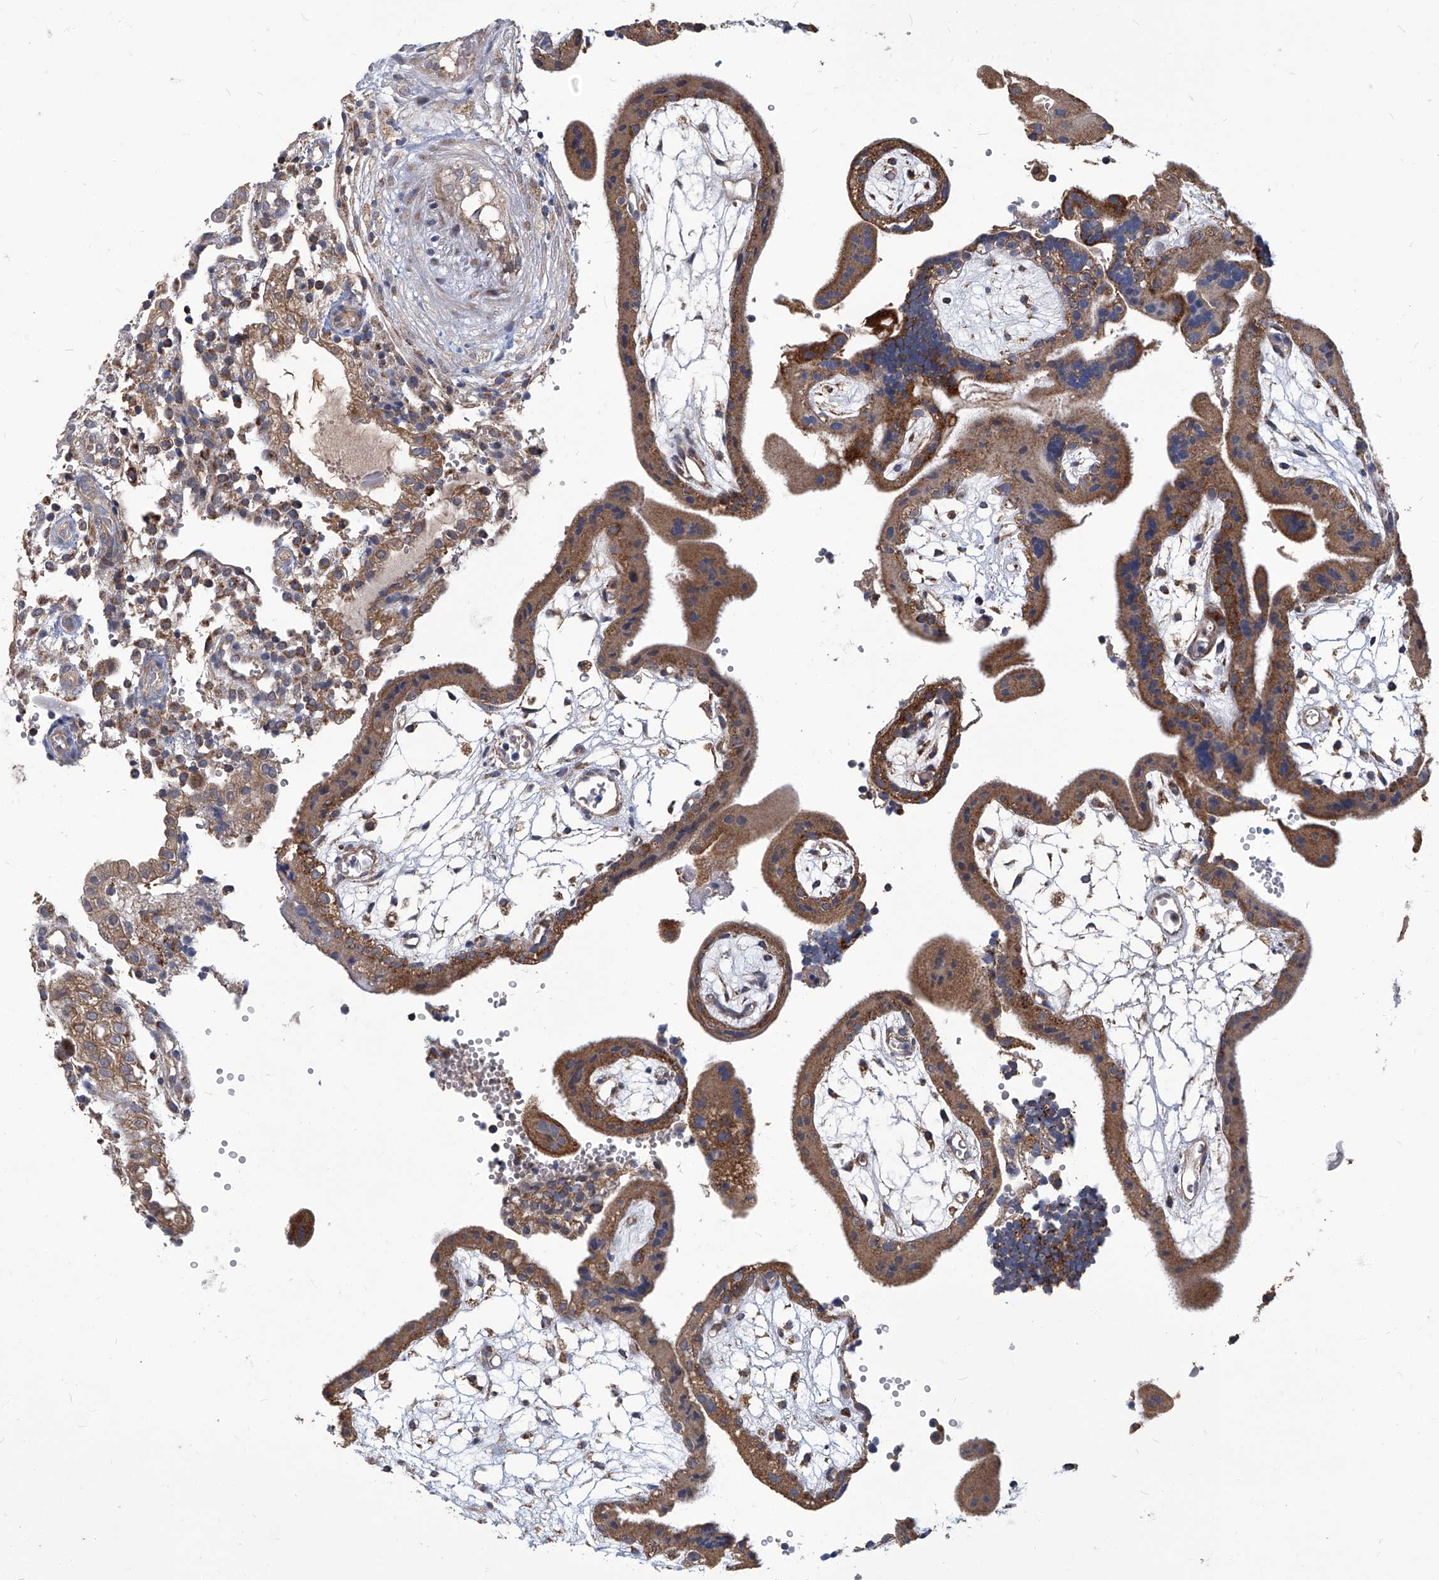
{"staining": {"intensity": "weak", "quantity": ">75%", "location": "cytoplasmic/membranous"}, "tissue": "placenta", "cell_type": "Decidual cells", "image_type": "normal", "snomed": [{"axis": "morphology", "description": "Normal tissue, NOS"}, {"axis": "topography", "description": "Placenta"}], "caption": "Decidual cells demonstrate weak cytoplasmic/membranous staining in about >75% of cells in normal placenta.", "gene": "TNFRSF13B", "patient": {"sex": "female", "age": 18}}